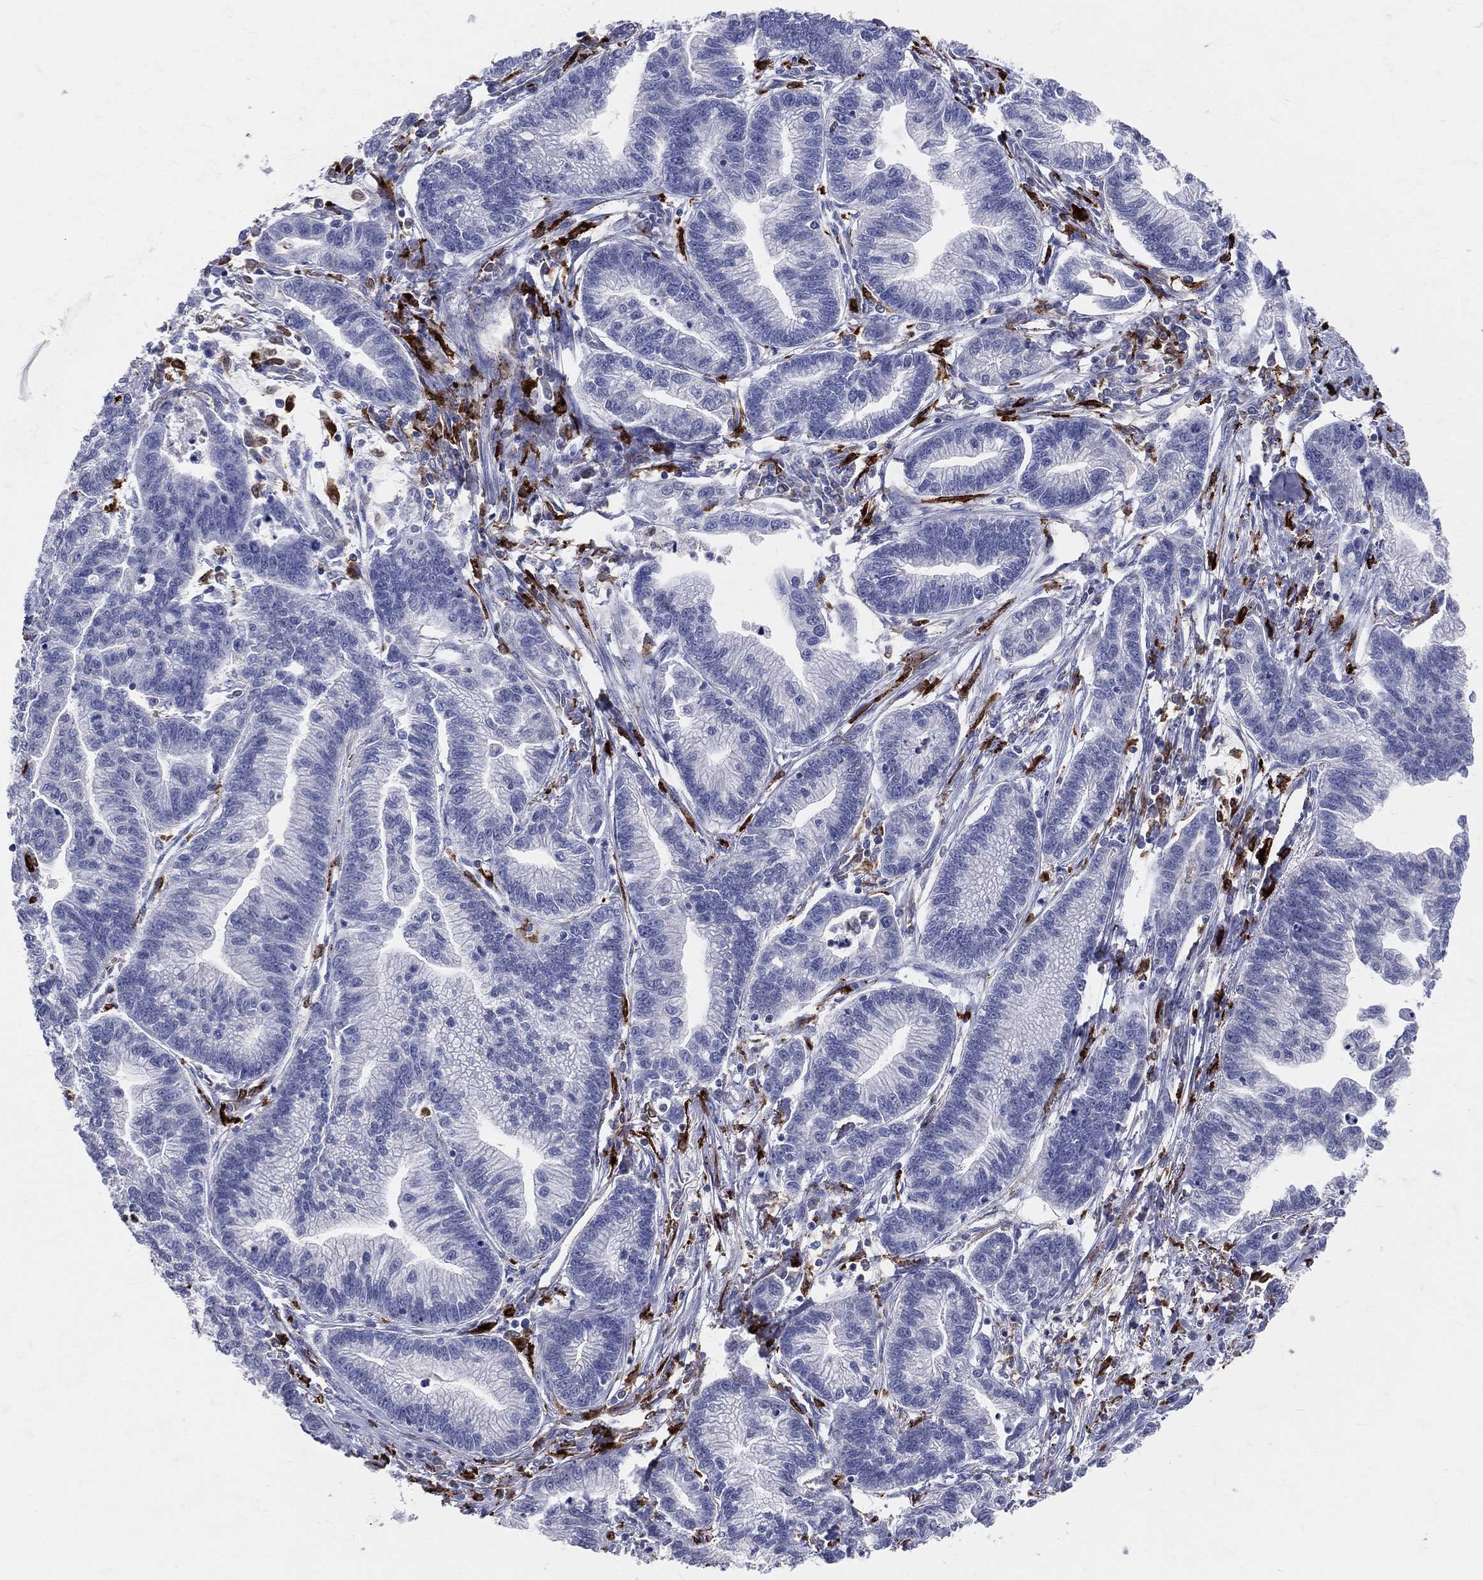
{"staining": {"intensity": "negative", "quantity": "none", "location": "none"}, "tissue": "stomach cancer", "cell_type": "Tumor cells", "image_type": "cancer", "snomed": [{"axis": "morphology", "description": "Adenocarcinoma, NOS"}, {"axis": "topography", "description": "Stomach"}], "caption": "Human stomach adenocarcinoma stained for a protein using immunohistochemistry (IHC) demonstrates no positivity in tumor cells.", "gene": "CD74", "patient": {"sex": "male", "age": 83}}